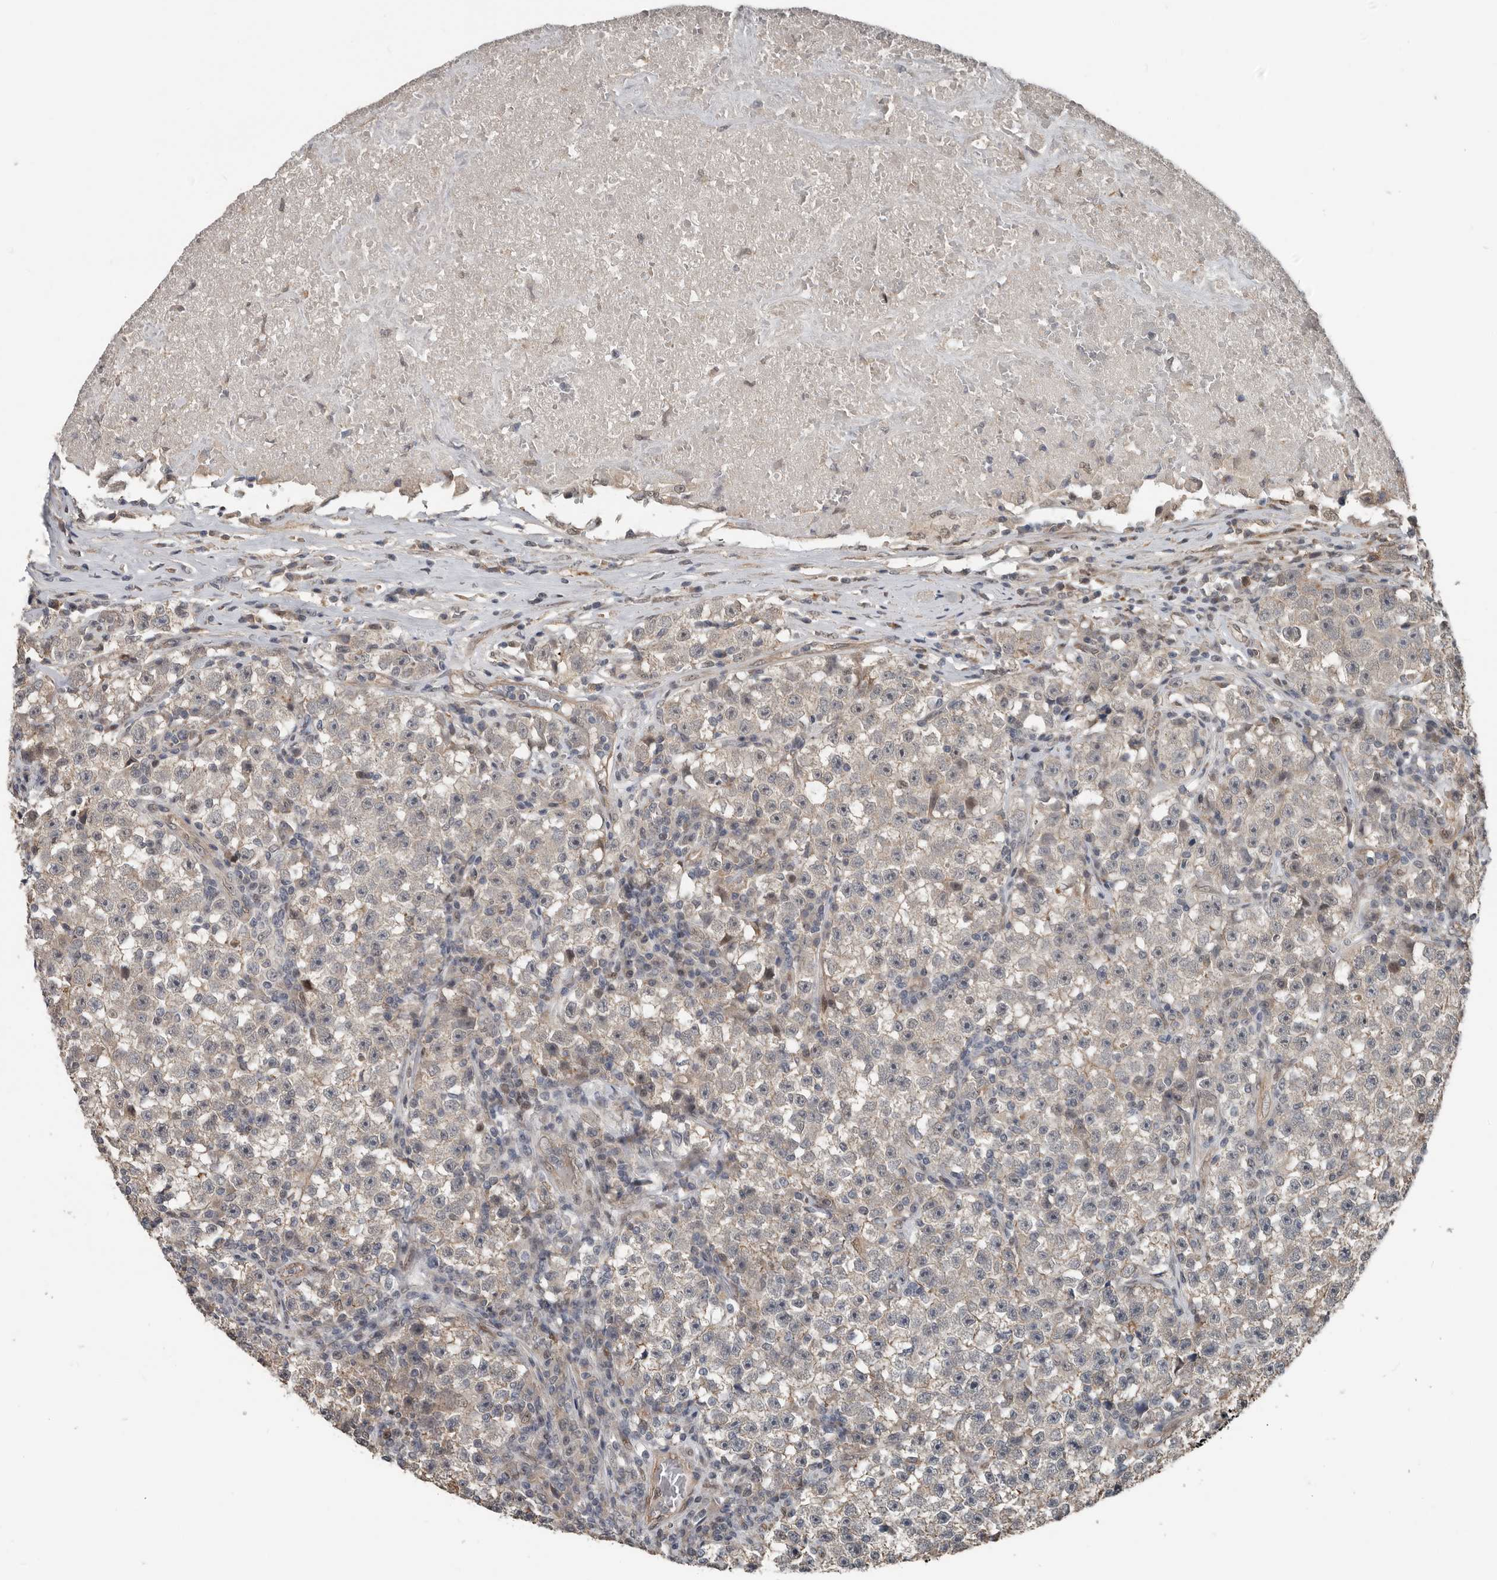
{"staining": {"intensity": "negative", "quantity": "none", "location": "none"}, "tissue": "testis cancer", "cell_type": "Tumor cells", "image_type": "cancer", "snomed": [{"axis": "morphology", "description": "Seminoma, NOS"}, {"axis": "topography", "description": "Testis"}], "caption": "Tumor cells are negative for protein expression in human testis cancer (seminoma).", "gene": "YOD1", "patient": {"sex": "male", "age": 22}}